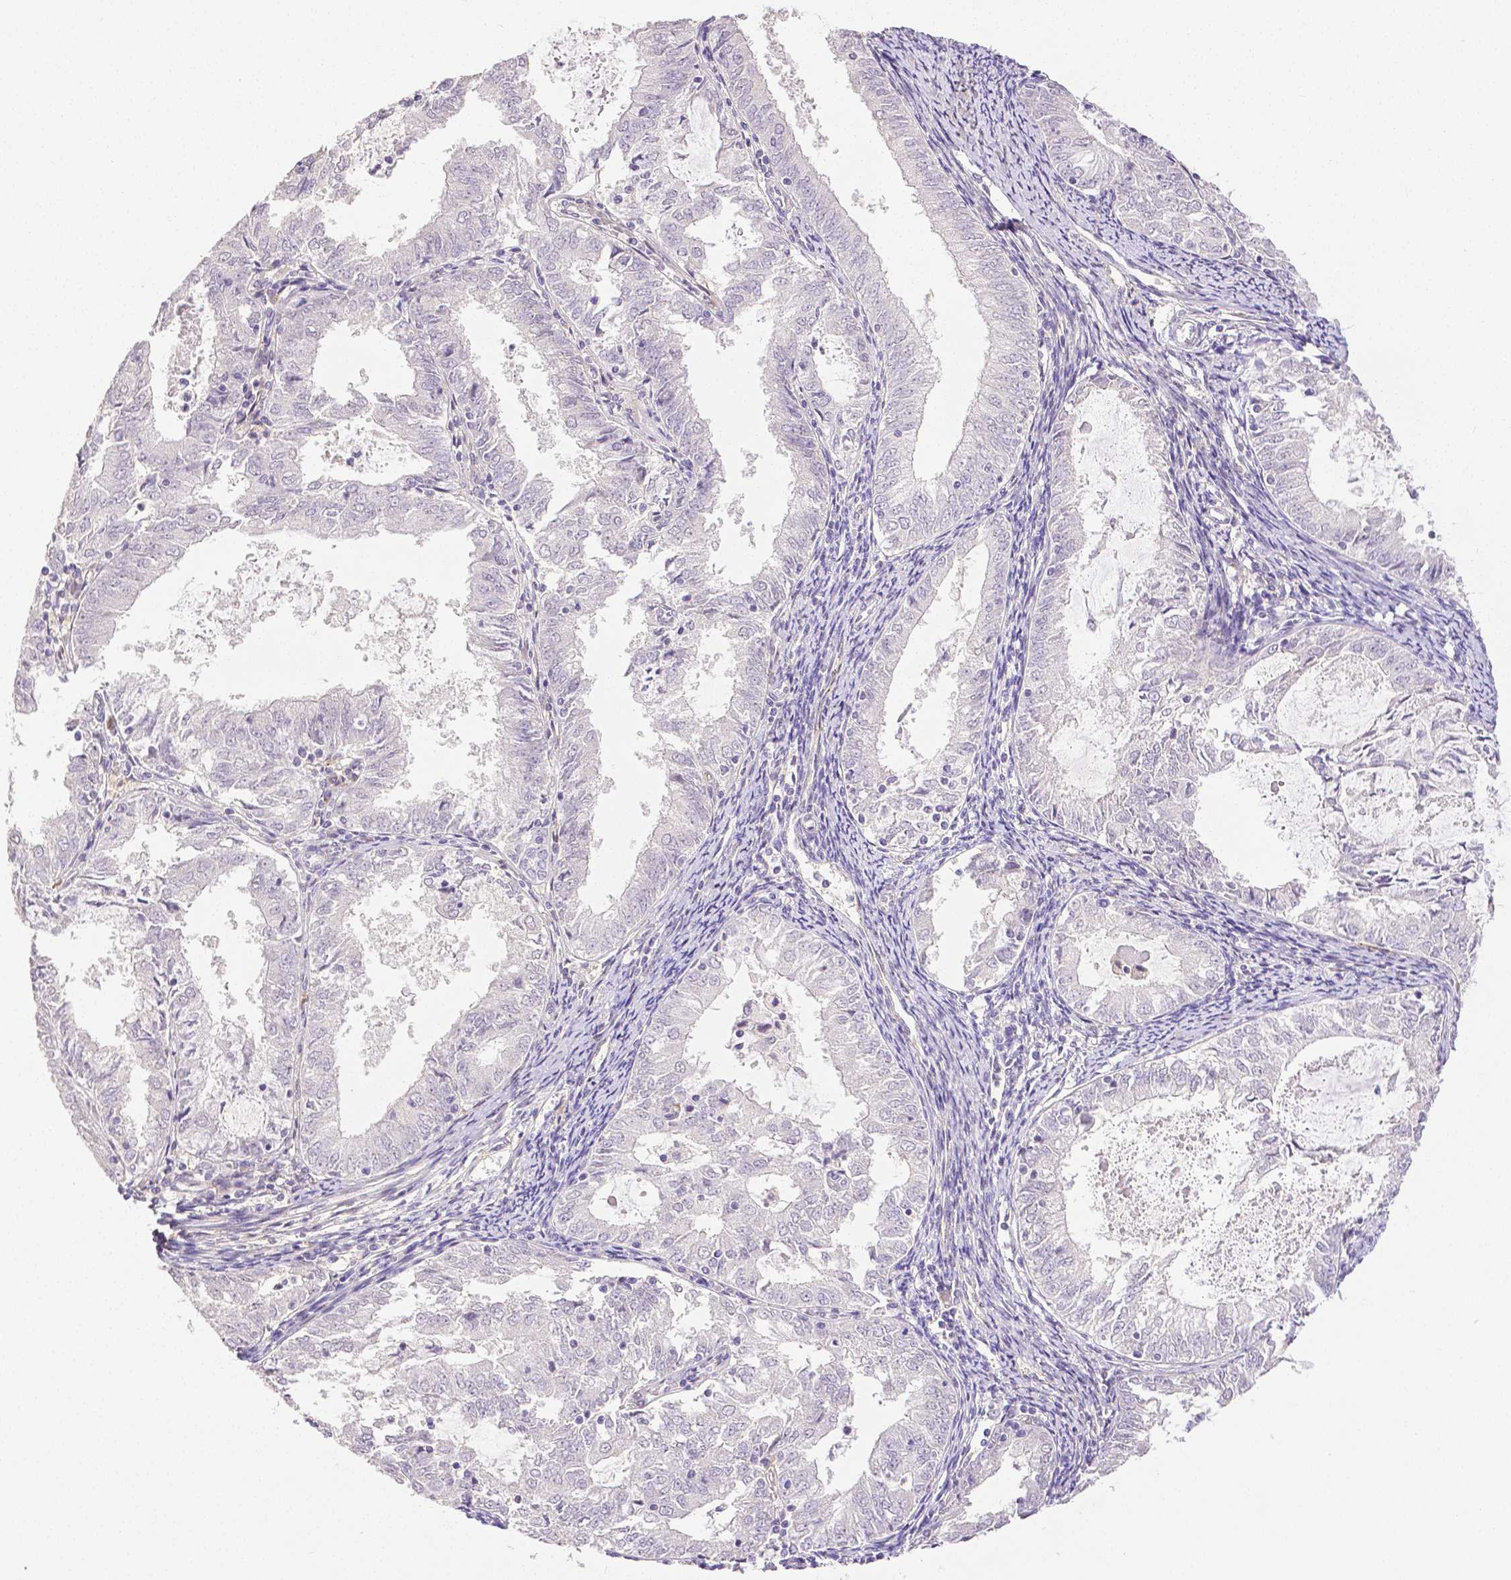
{"staining": {"intensity": "negative", "quantity": "none", "location": "none"}, "tissue": "endometrial cancer", "cell_type": "Tumor cells", "image_type": "cancer", "snomed": [{"axis": "morphology", "description": "Adenocarcinoma, NOS"}, {"axis": "topography", "description": "Endometrium"}], "caption": "There is no significant expression in tumor cells of endometrial adenocarcinoma. (Stains: DAB immunohistochemistry (IHC) with hematoxylin counter stain, Microscopy: brightfield microscopy at high magnification).", "gene": "THY1", "patient": {"sex": "female", "age": 57}}